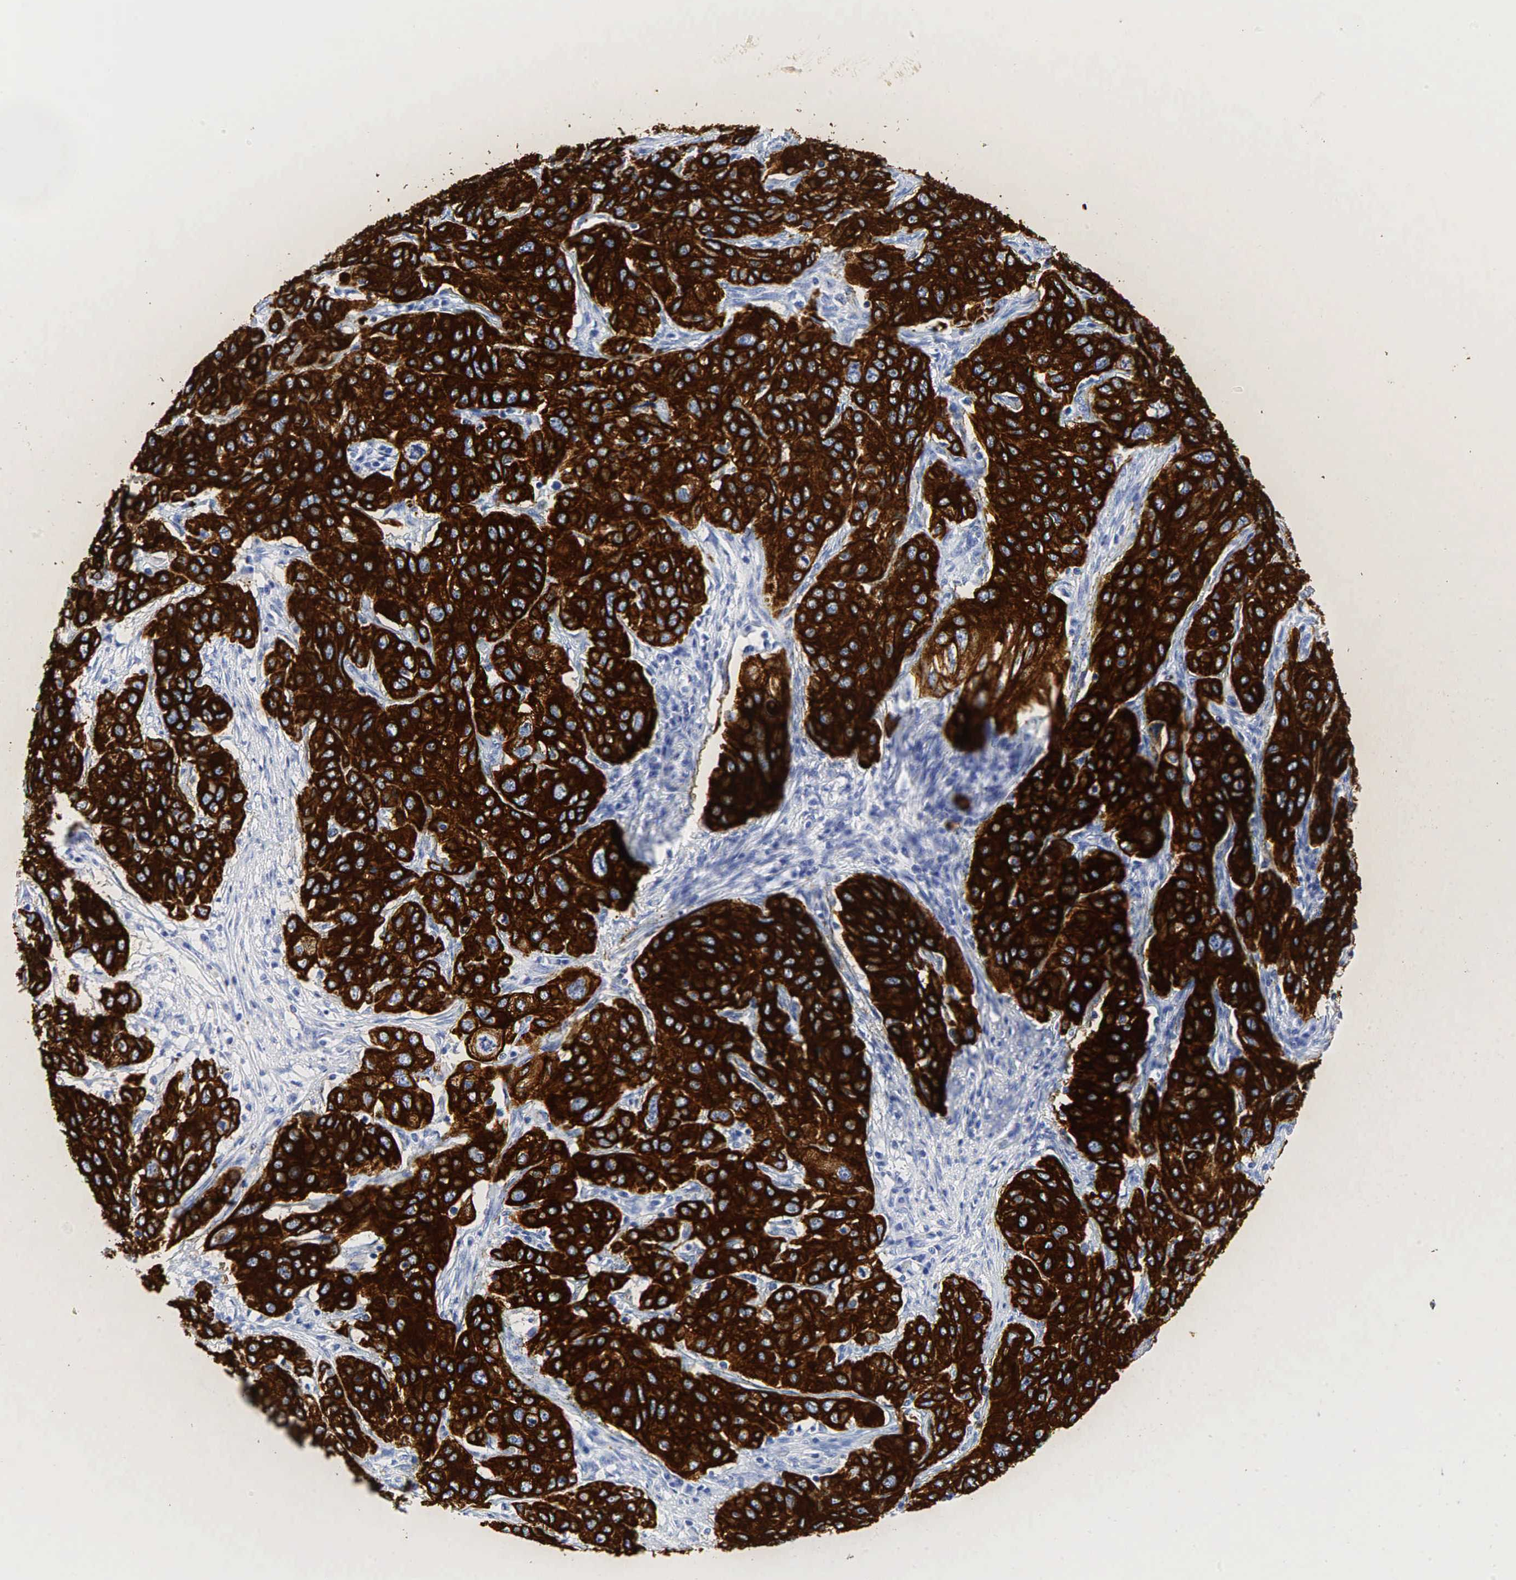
{"staining": {"intensity": "strong", "quantity": ">75%", "location": "cytoplasmic/membranous"}, "tissue": "cervical cancer", "cell_type": "Tumor cells", "image_type": "cancer", "snomed": [{"axis": "morphology", "description": "Squamous cell carcinoma, NOS"}, {"axis": "topography", "description": "Cervix"}], "caption": "Strong cytoplasmic/membranous positivity is present in approximately >75% of tumor cells in squamous cell carcinoma (cervical).", "gene": "KRT7", "patient": {"sex": "female", "age": 38}}